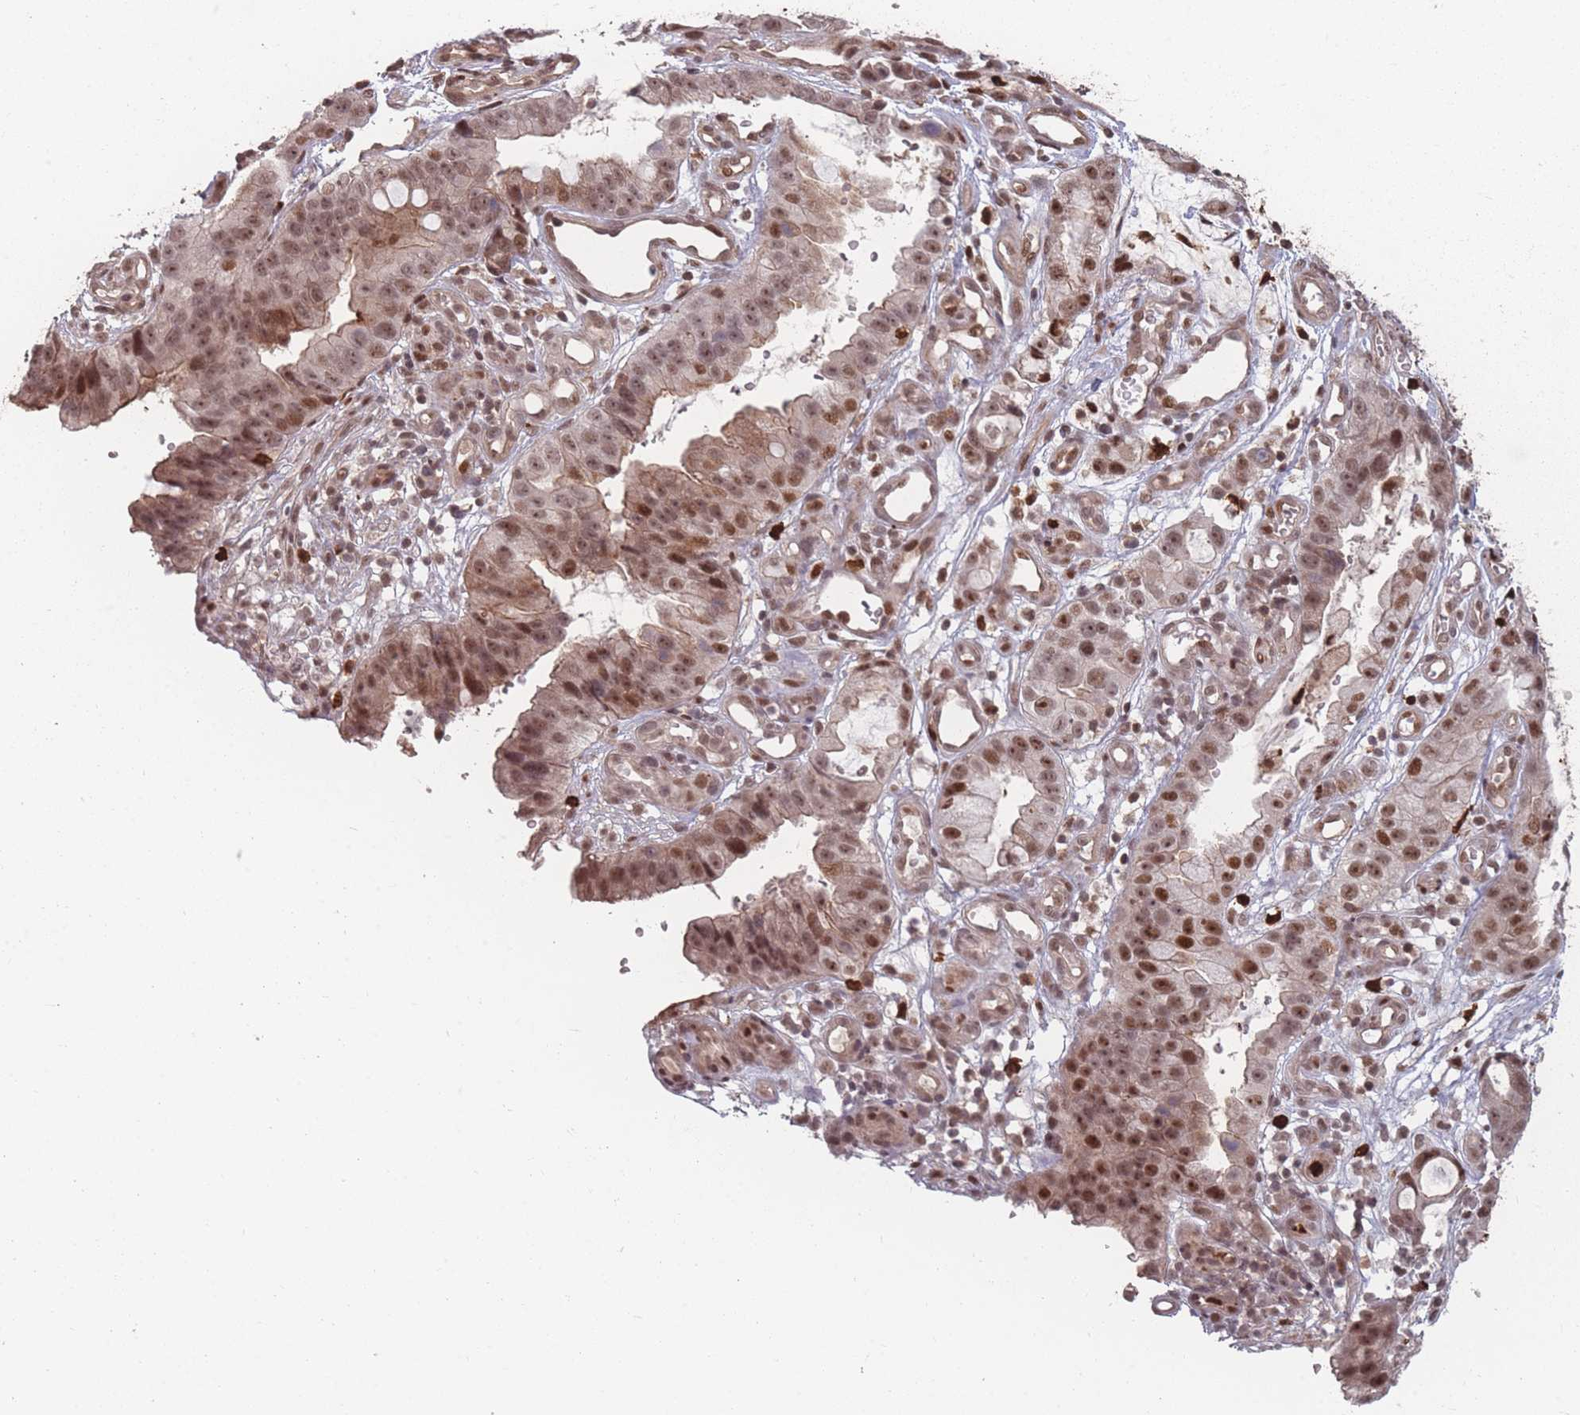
{"staining": {"intensity": "moderate", "quantity": ">75%", "location": "nuclear"}, "tissue": "stomach cancer", "cell_type": "Tumor cells", "image_type": "cancer", "snomed": [{"axis": "morphology", "description": "Adenocarcinoma, NOS"}, {"axis": "topography", "description": "Stomach"}], "caption": "Stomach cancer tissue shows moderate nuclear staining in approximately >75% of tumor cells (DAB (3,3'-diaminobenzidine) IHC with brightfield microscopy, high magnification).", "gene": "WDR55", "patient": {"sex": "male", "age": 55}}